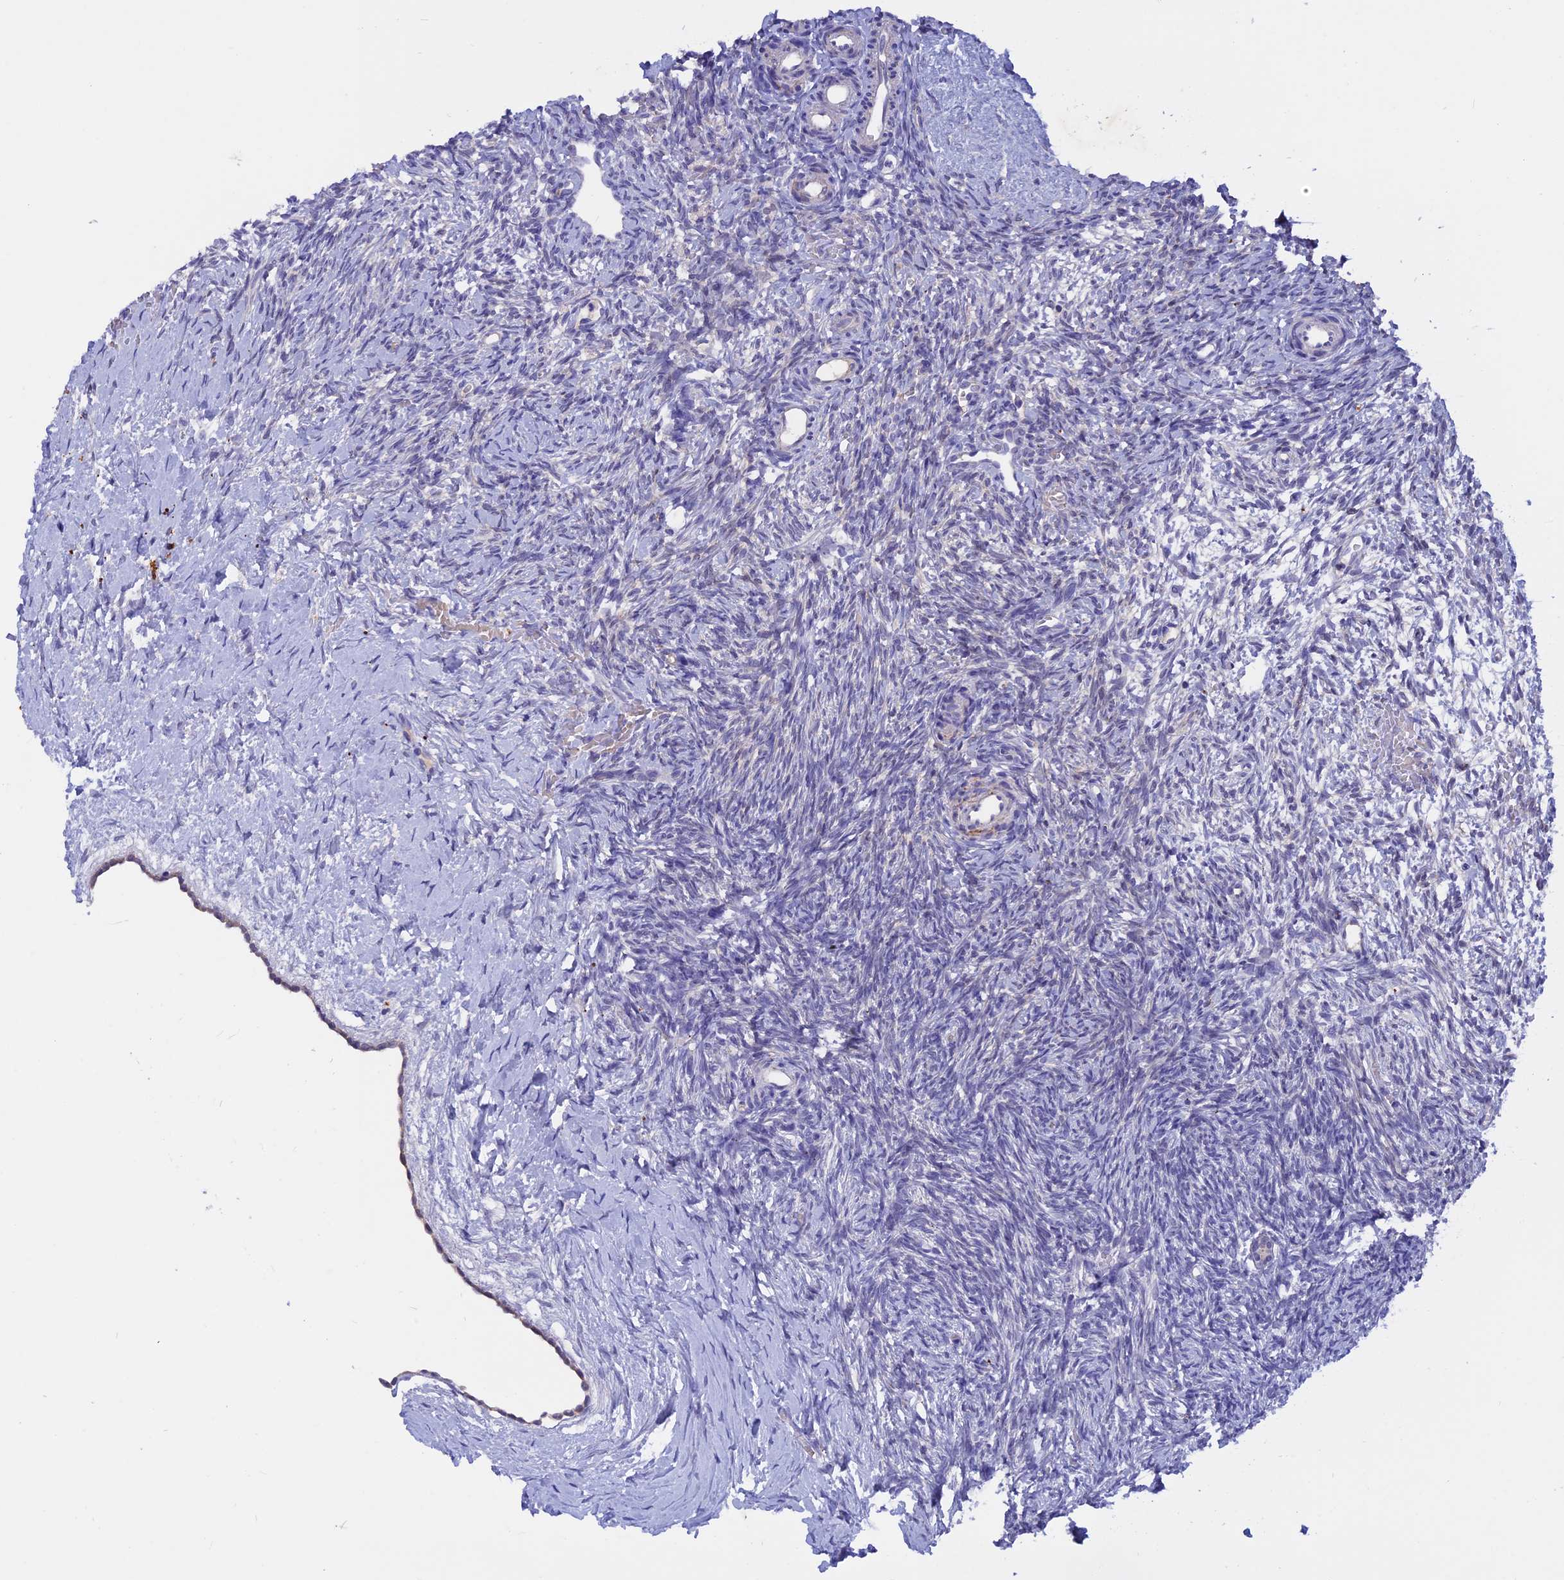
{"staining": {"intensity": "negative", "quantity": "none", "location": "none"}, "tissue": "ovary", "cell_type": "Ovarian stroma cells", "image_type": "normal", "snomed": [{"axis": "morphology", "description": "Normal tissue, NOS"}, {"axis": "topography", "description": "Ovary"}], "caption": "A histopathology image of ovary stained for a protein demonstrates no brown staining in ovarian stroma cells.", "gene": "GK5", "patient": {"sex": "female", "age": 39}}